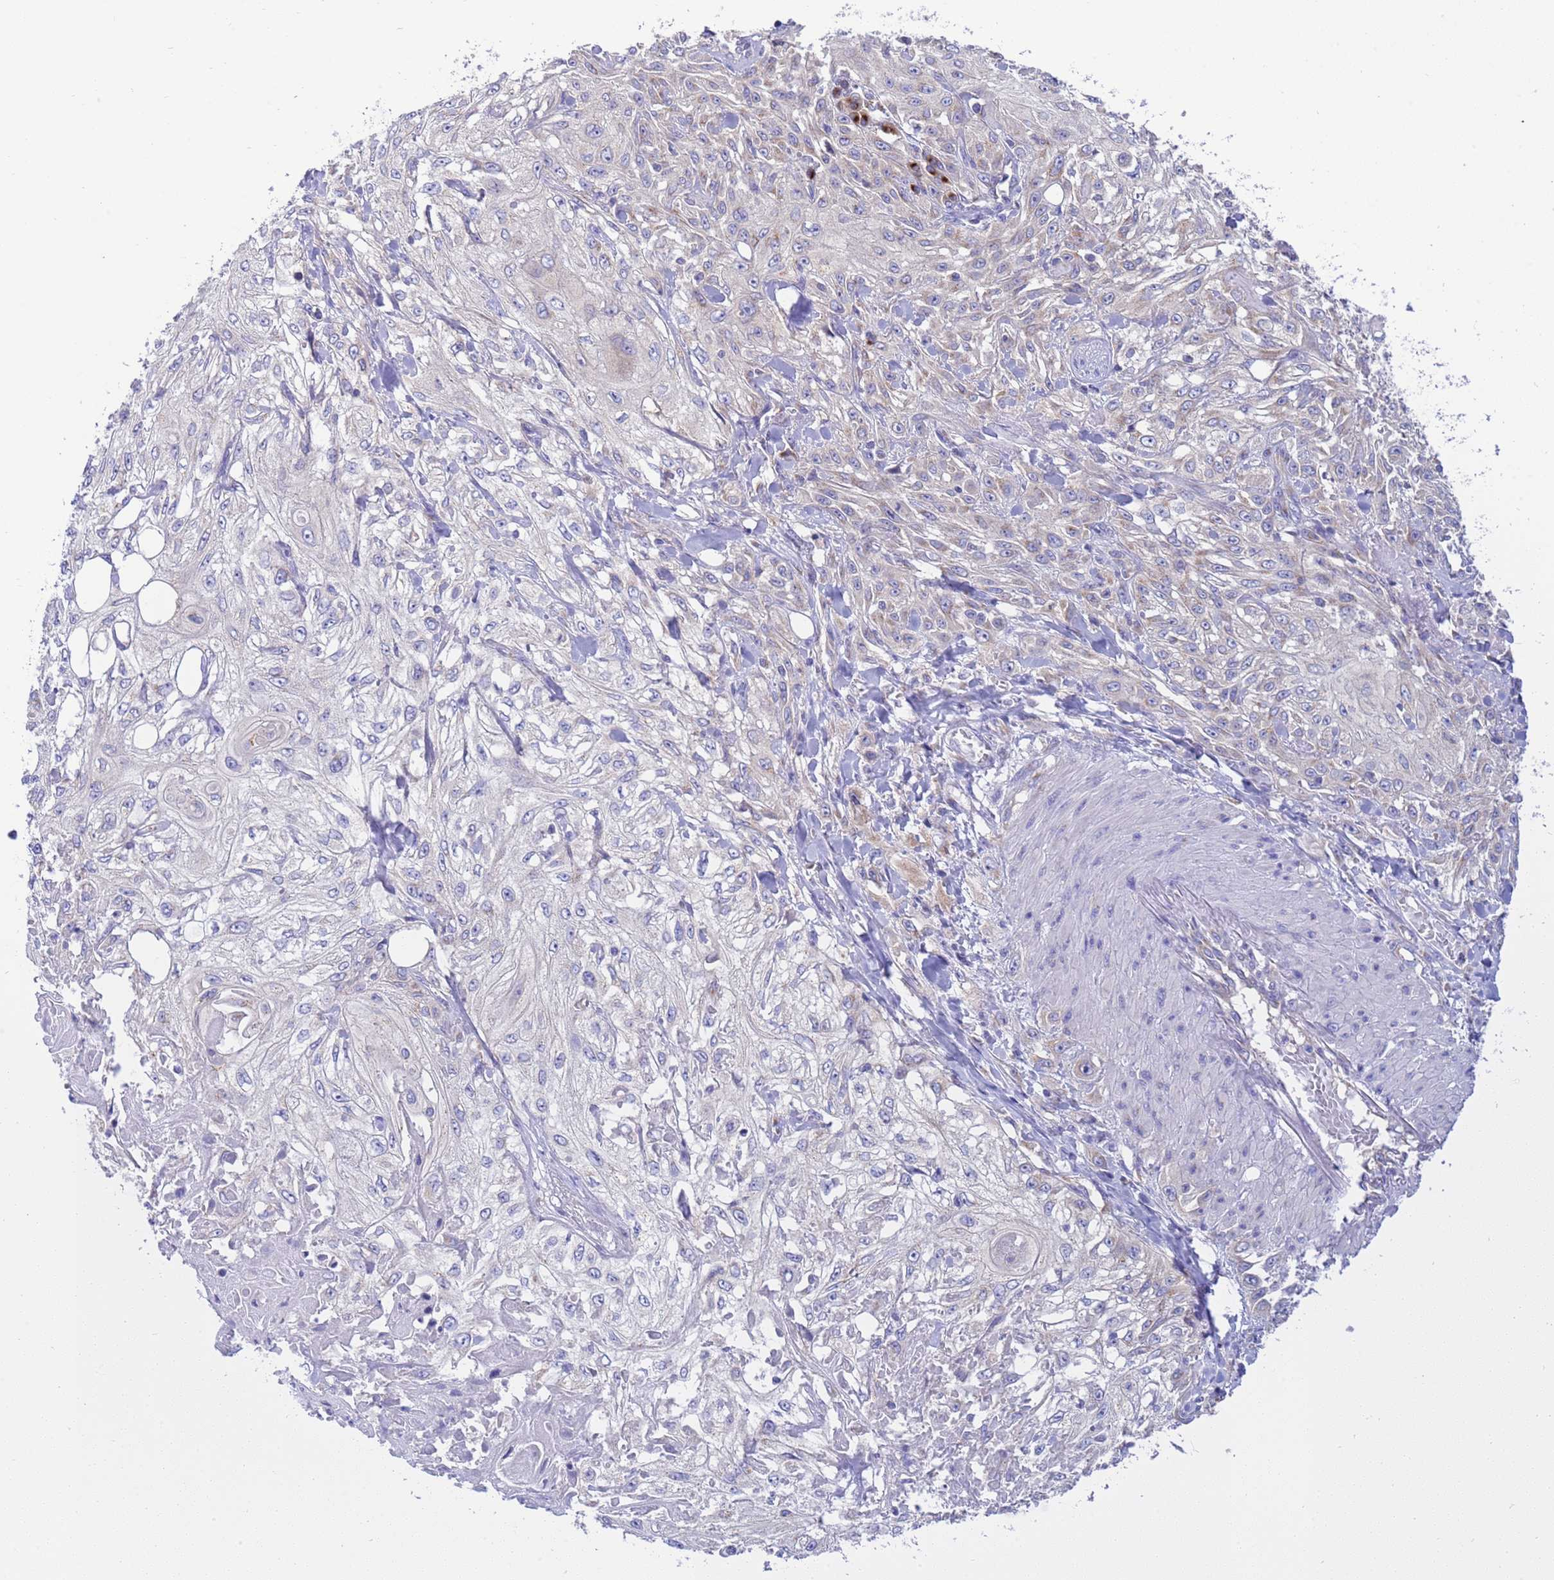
{"staining": {"intensity": "negative", "quantity": "none", "location": "none"}, "tissue": "skin cancer", "cell_type": "Tumor cells", "image_type": "cancer", "snomed": [{"axis": "morphology", "description": "Squamous cell carcinoma, NOS"}, {"axis": "morphology", "description": "Squamous cell carcinoma, metastatic, NOS"}, {"axis": "topography", "description": "Skin"}, {"axis": "topography", "description": "Lymph node"}], "caption": "IHC of squamous cell carcinoma (skin) demonstrates no positivity in tumor cells.", "gene": "ANAPC1", "patient": {"sex": "male", "age": 75}}